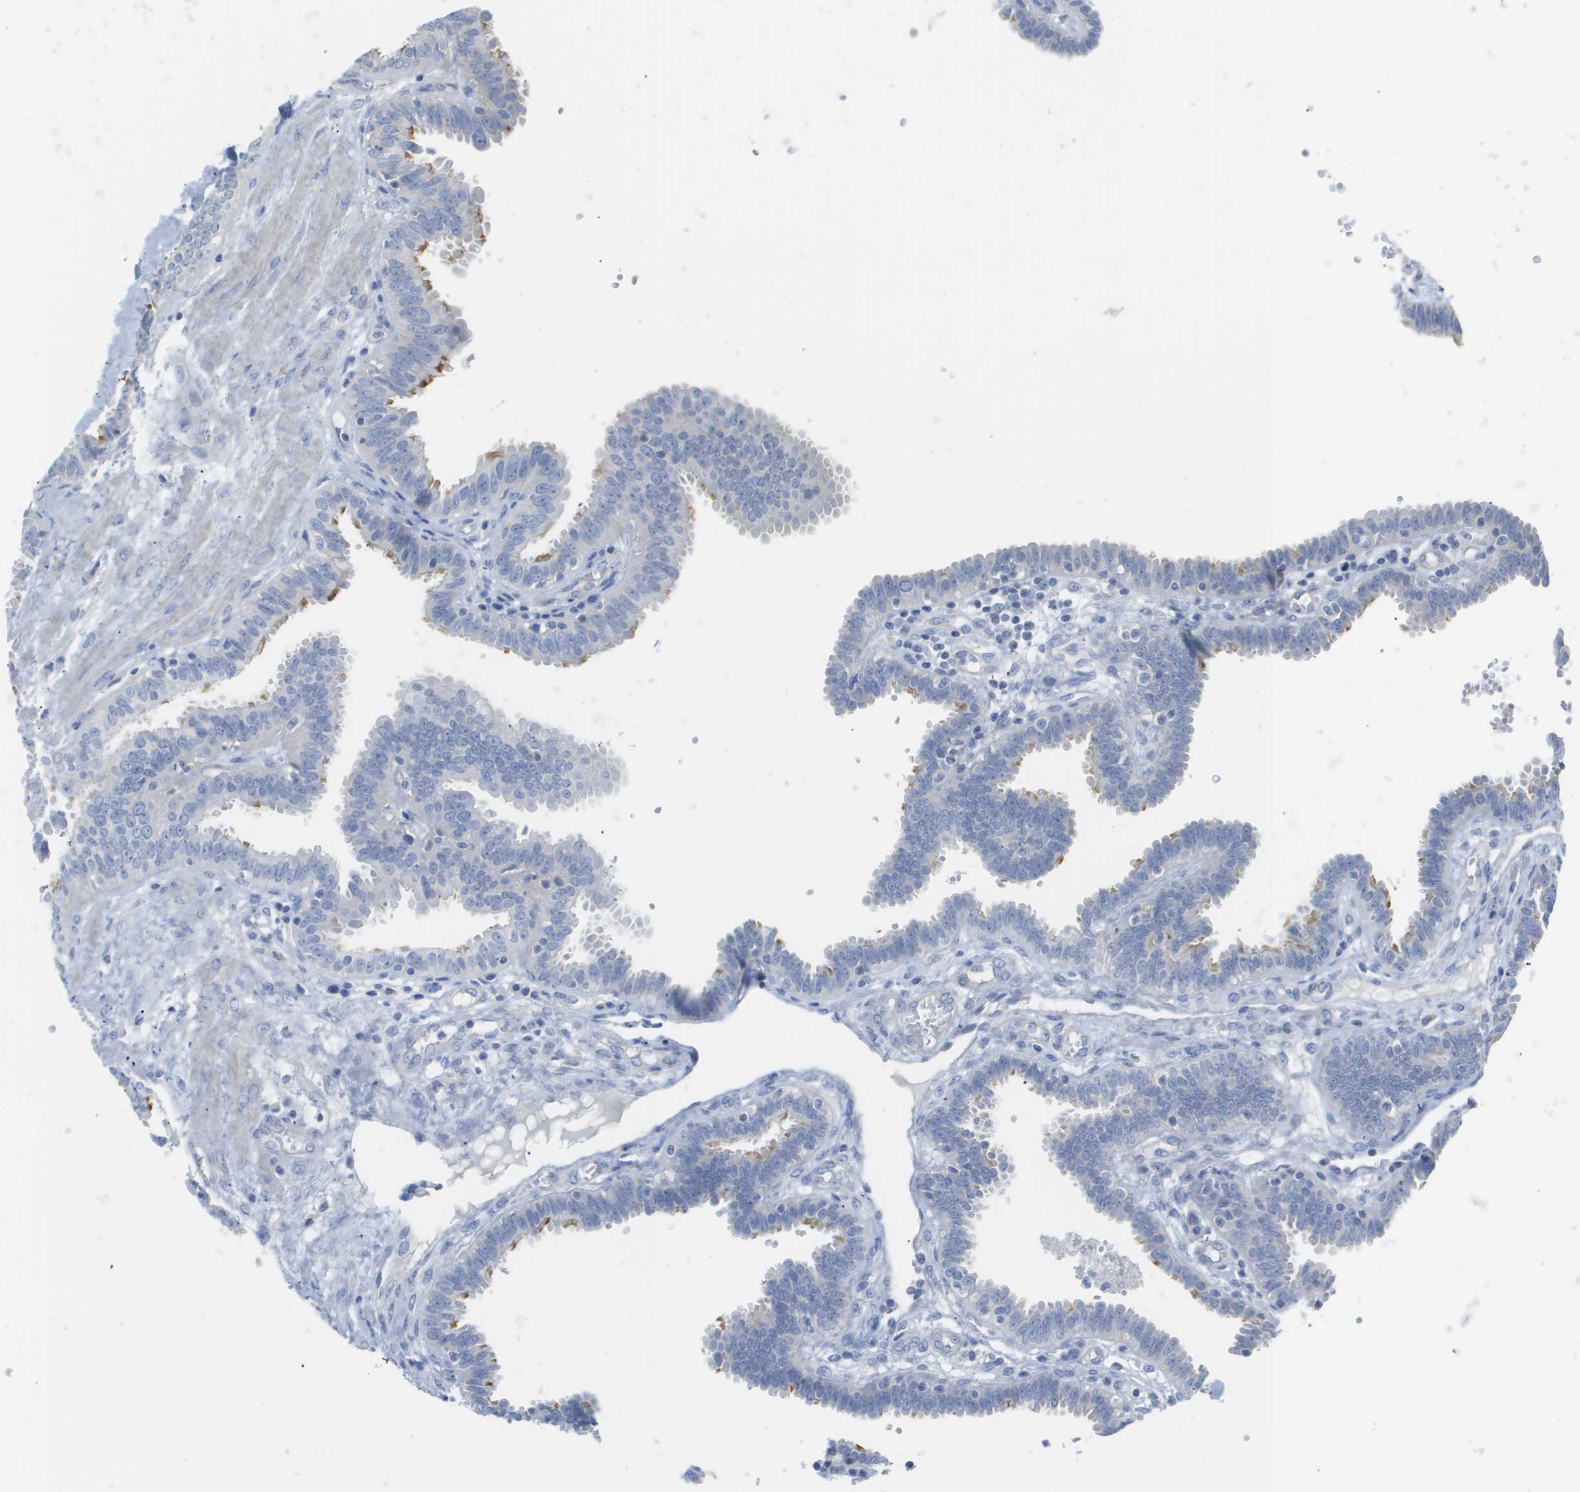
{"staining": {"intensity": "moderate", "quantity": "<25%", "location": "cytoplasmic/membranous"}, "tissue": "fallopian tube", "cell_type": "Glandular cells", "image_type": "normal", "snomed": [{"axis": "morphology", "description": "Normal tissue, NOS"}, {"axis": "topography", "description": "Fallopian tube"}], "caption": "The histopathology image exhibits a brown stain indicating the presence of a protein in the cytoplasmic/membranous of glandular cells in fallopian tube. Immunohistochemistry (ihc) stains the protein in brown and the nuclei are stained blue.", "gene": "MYL3", "patient": {"sex": "female", "age": 32}}